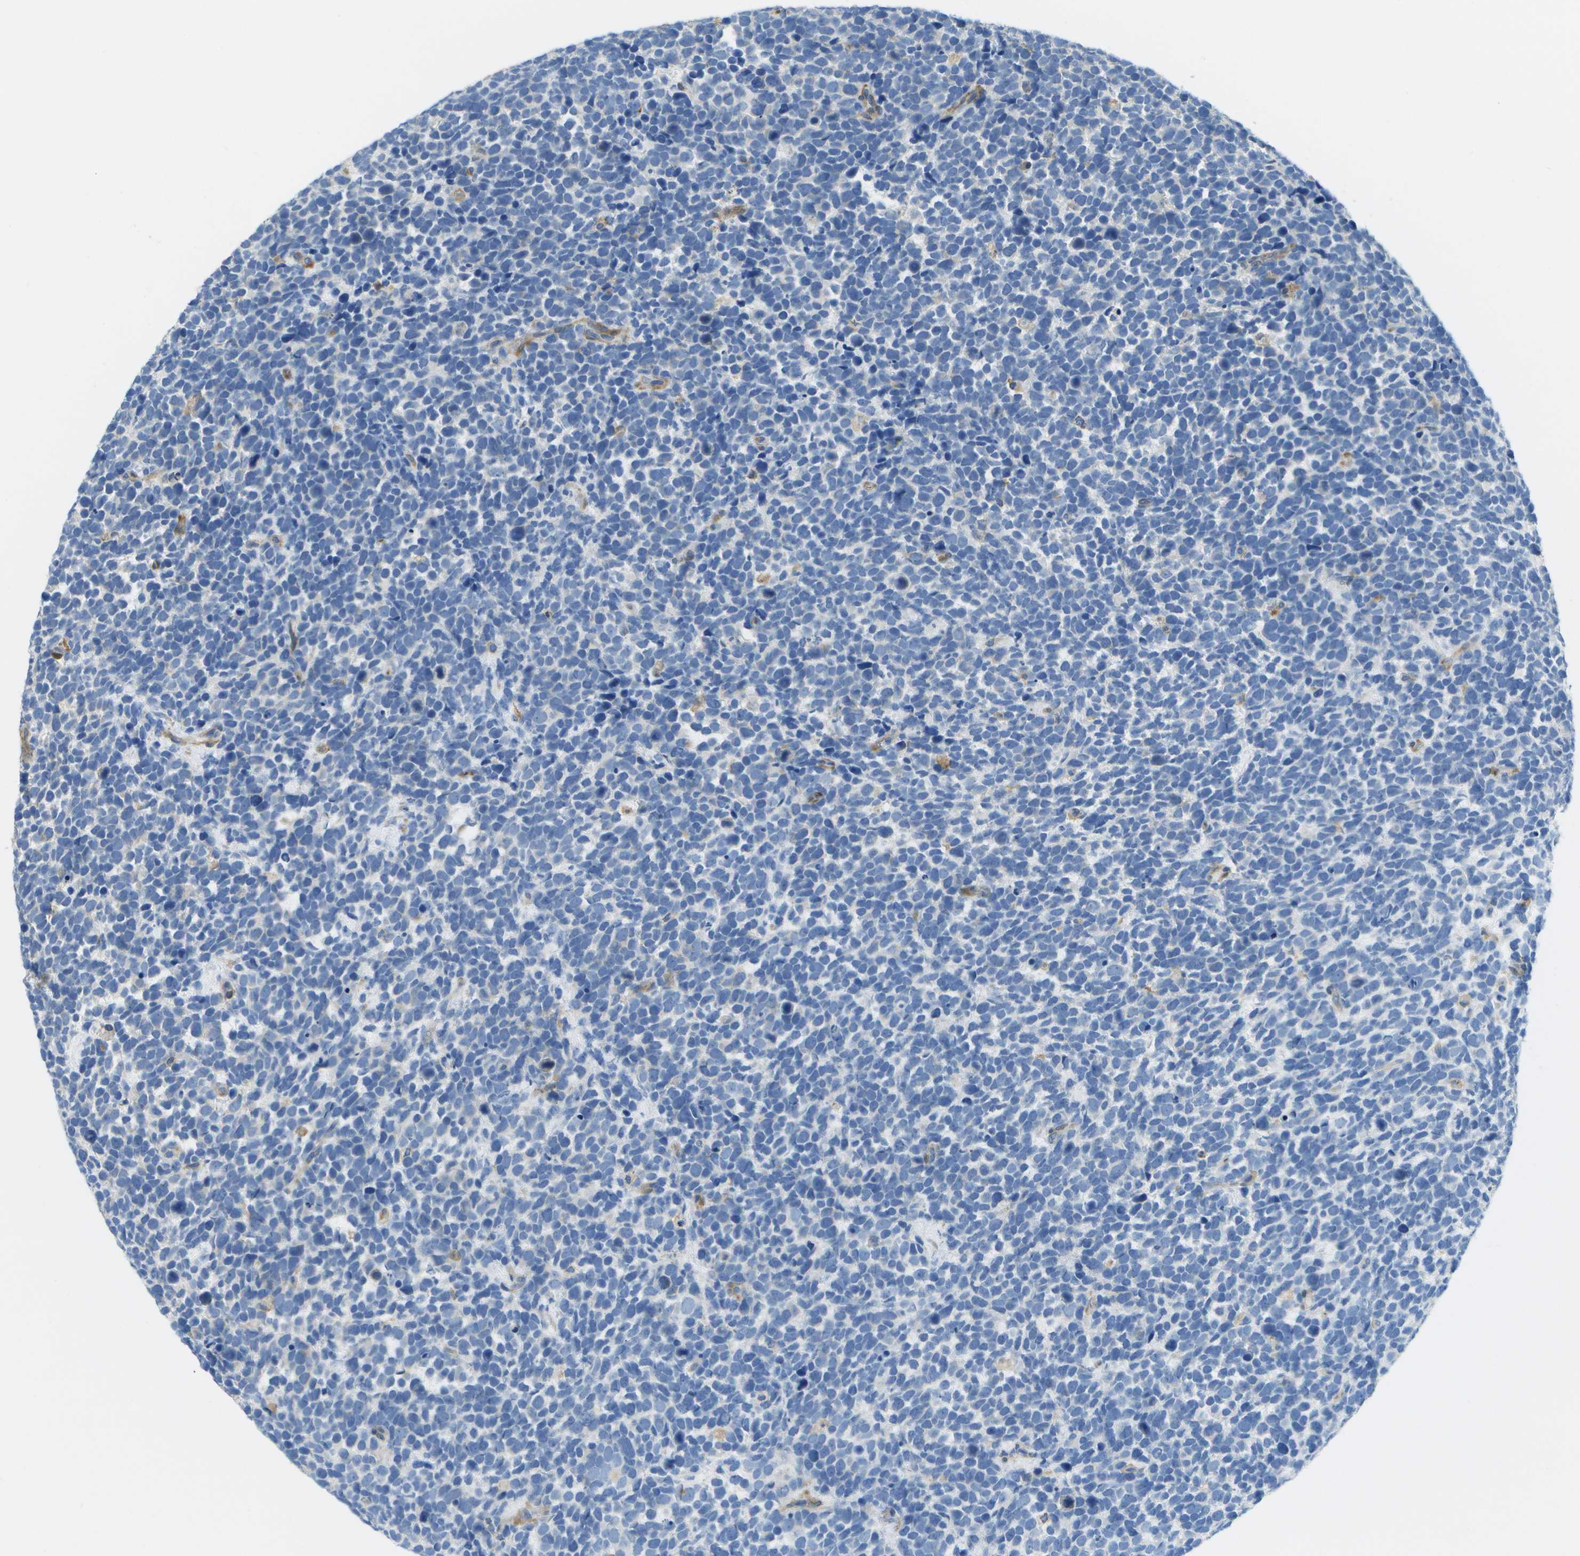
{"staining": {"intensity": "negative", "quantity": "none", "location": "none"}, "tissue": "urothelial cancer", "cell_type": "Tumor cells", "image_type": "cancer", "snomed": [{"axis": "morphology", "description": "Urothelial carcinoma, High grade"}, {"axis": "topography", "description": "Urinary bladder"}], "caption": "Protein analysis of high-grade urothelial carcinoma demonstrates no significant expression in tumor cells.", "gene": "RCSD1", "patient": {"sex": "female", "age": 82}}